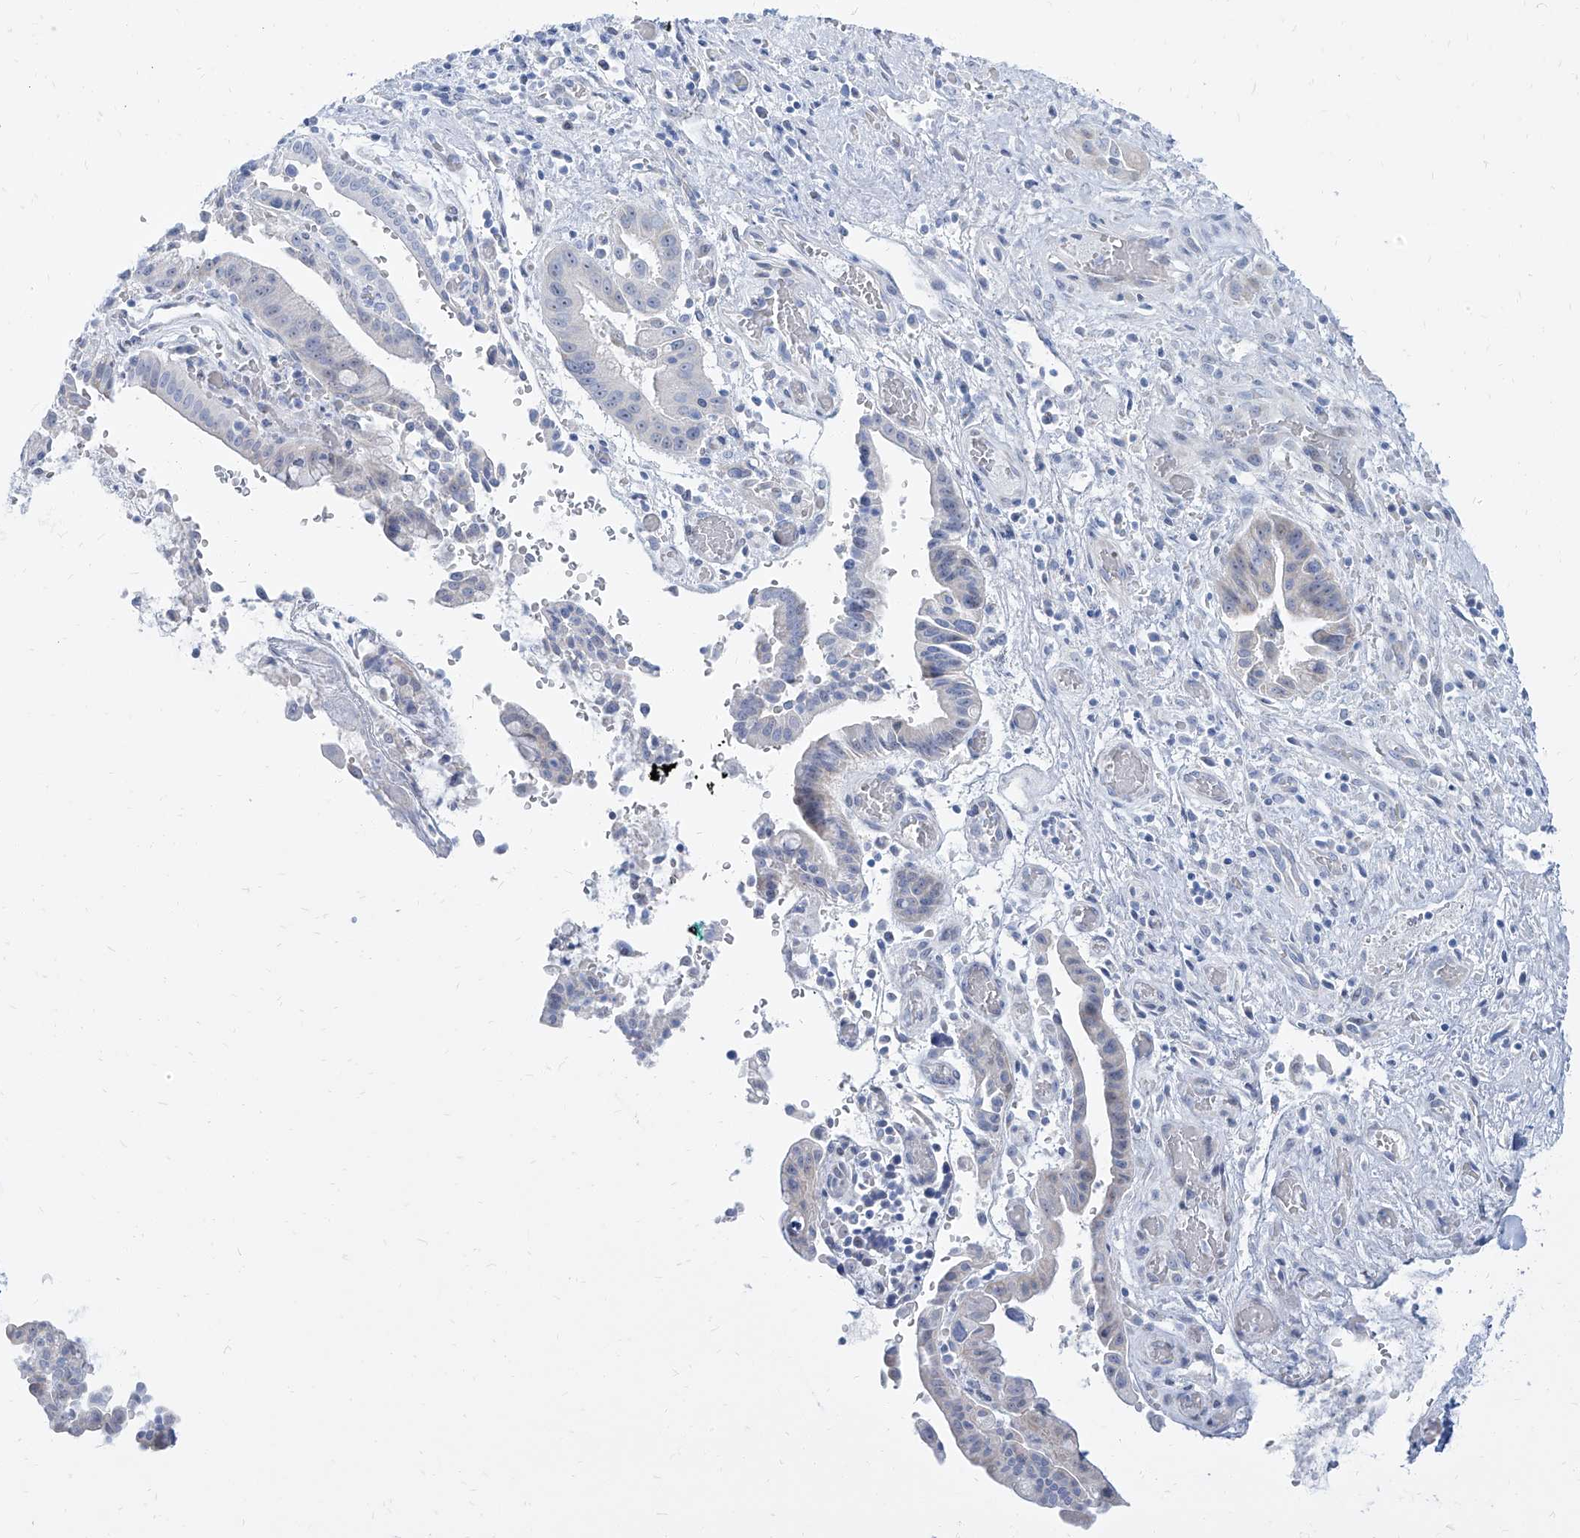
{"staining": {"intensity": "negative", "quantity": "none", "location": "none"}, "tissue": "liver cancer", "cell_type": "Tumor cells", "image_type": "cancer", "snomed": [{"axis": "morphology", "description": "Cholangiocarcinoma"}, {"axis": "topography", "description": "Liver"}], "caption": "Cholangiocarcinoma (liver) was stained to show a protein in brown. There is no significant positivity in tumor cells.", "gene": "TXLNB", "patient": {"sex": "female", "age": 54}}